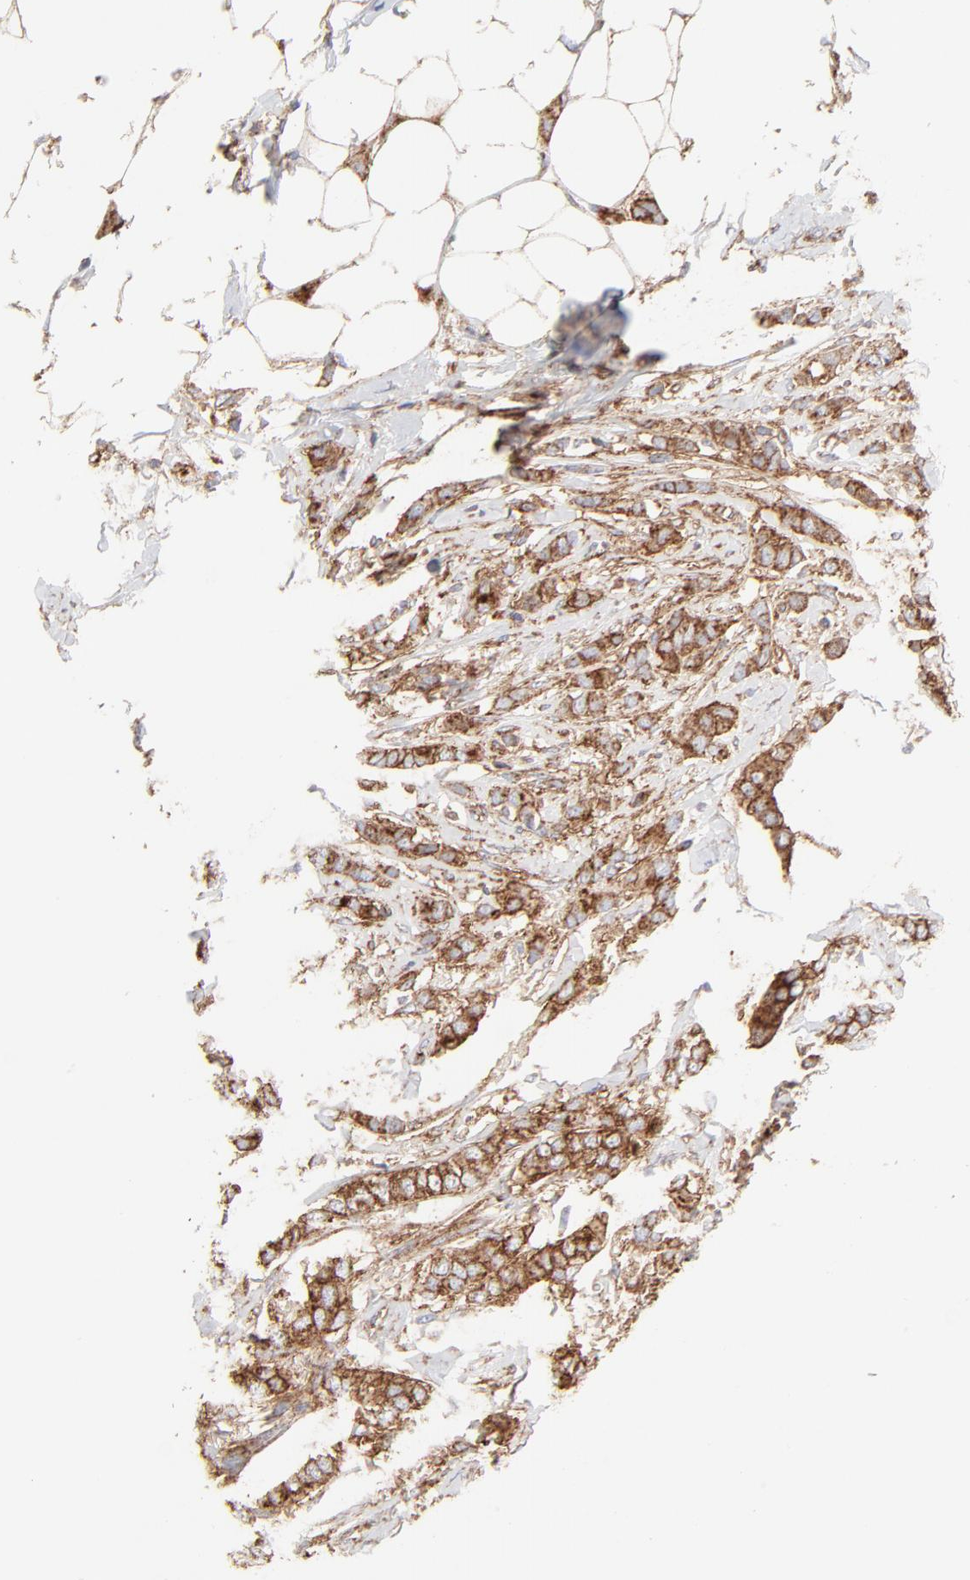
{"staining": {"intensity": "strong", "quantity": ">75%", "location": "cytoplasmic/membranous"}, "tissue": "breast cancer", "cell_type": "Tumor cells", "image_type": "cancer", "snomed": [{"axis": "morphology", "description": "Lobular carcinoma"}, {"axis": "topography", "description": "Breast"}], "caption": "The immunohistochemical stain highlights strong cytoplasmic/membranous staining in tumor cells of lobular carcinoma (breast) tissue.", "gene": "CLTB", "patient": {"sex": "female", "age": 55}}